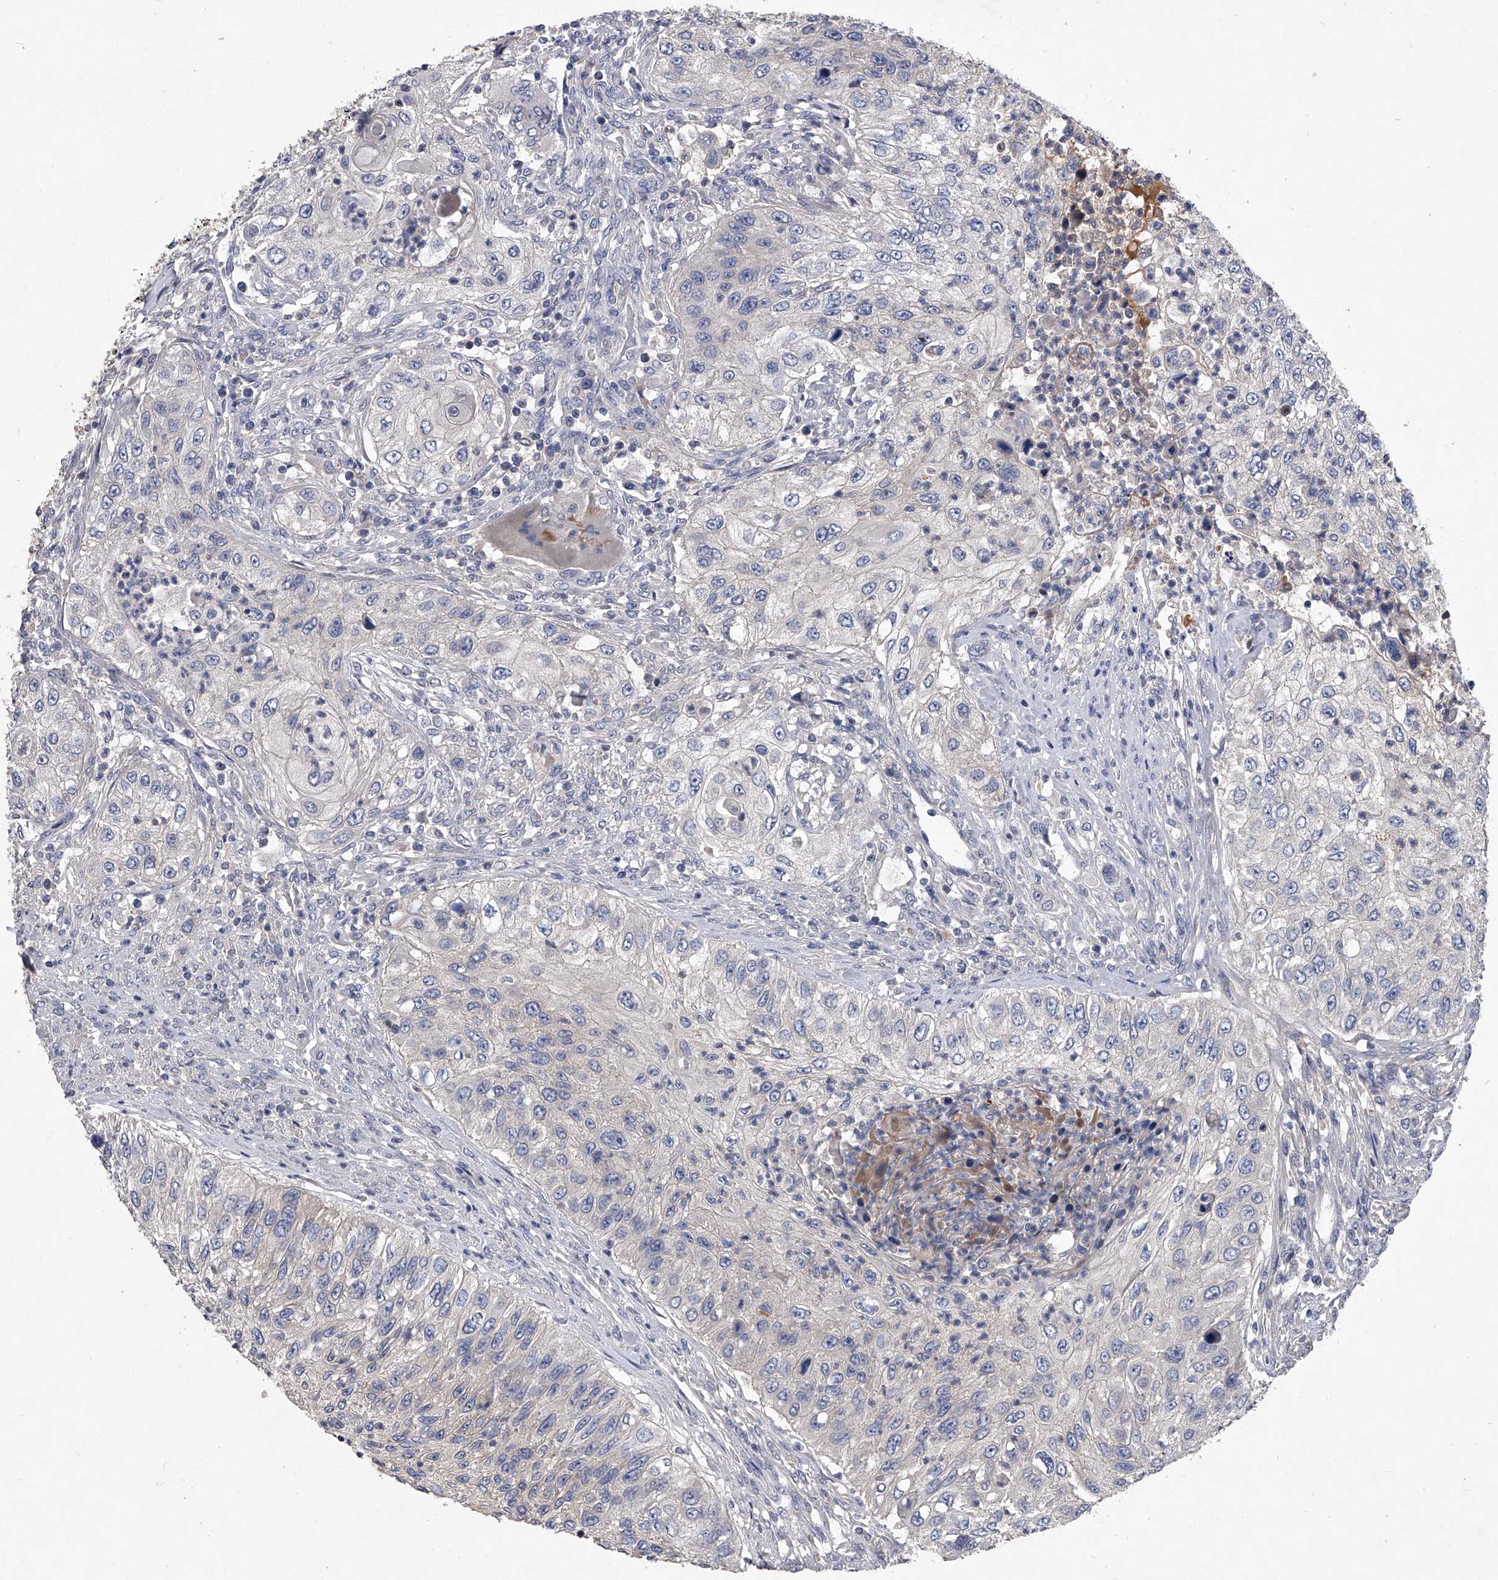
{"staining": {"intensity": "negative", "quantity": "none", "location": "none"}, "tissue": "urothelial cancer", "cell_type": "Tumor cells", "image_type": "cancer", "snomed": [{"axis": "morphology", "description": "Urothelial carcinoma, High grade"}, {"axis": "topography", "description": "Urinary bladder"}], "caption": "Immunohistochemical staining of human high-grade urothelial carcinoma demonstrates no significant positivity in tumor cells.", "gene": "C5", "patient": {"sex": "female", "age": 60}}